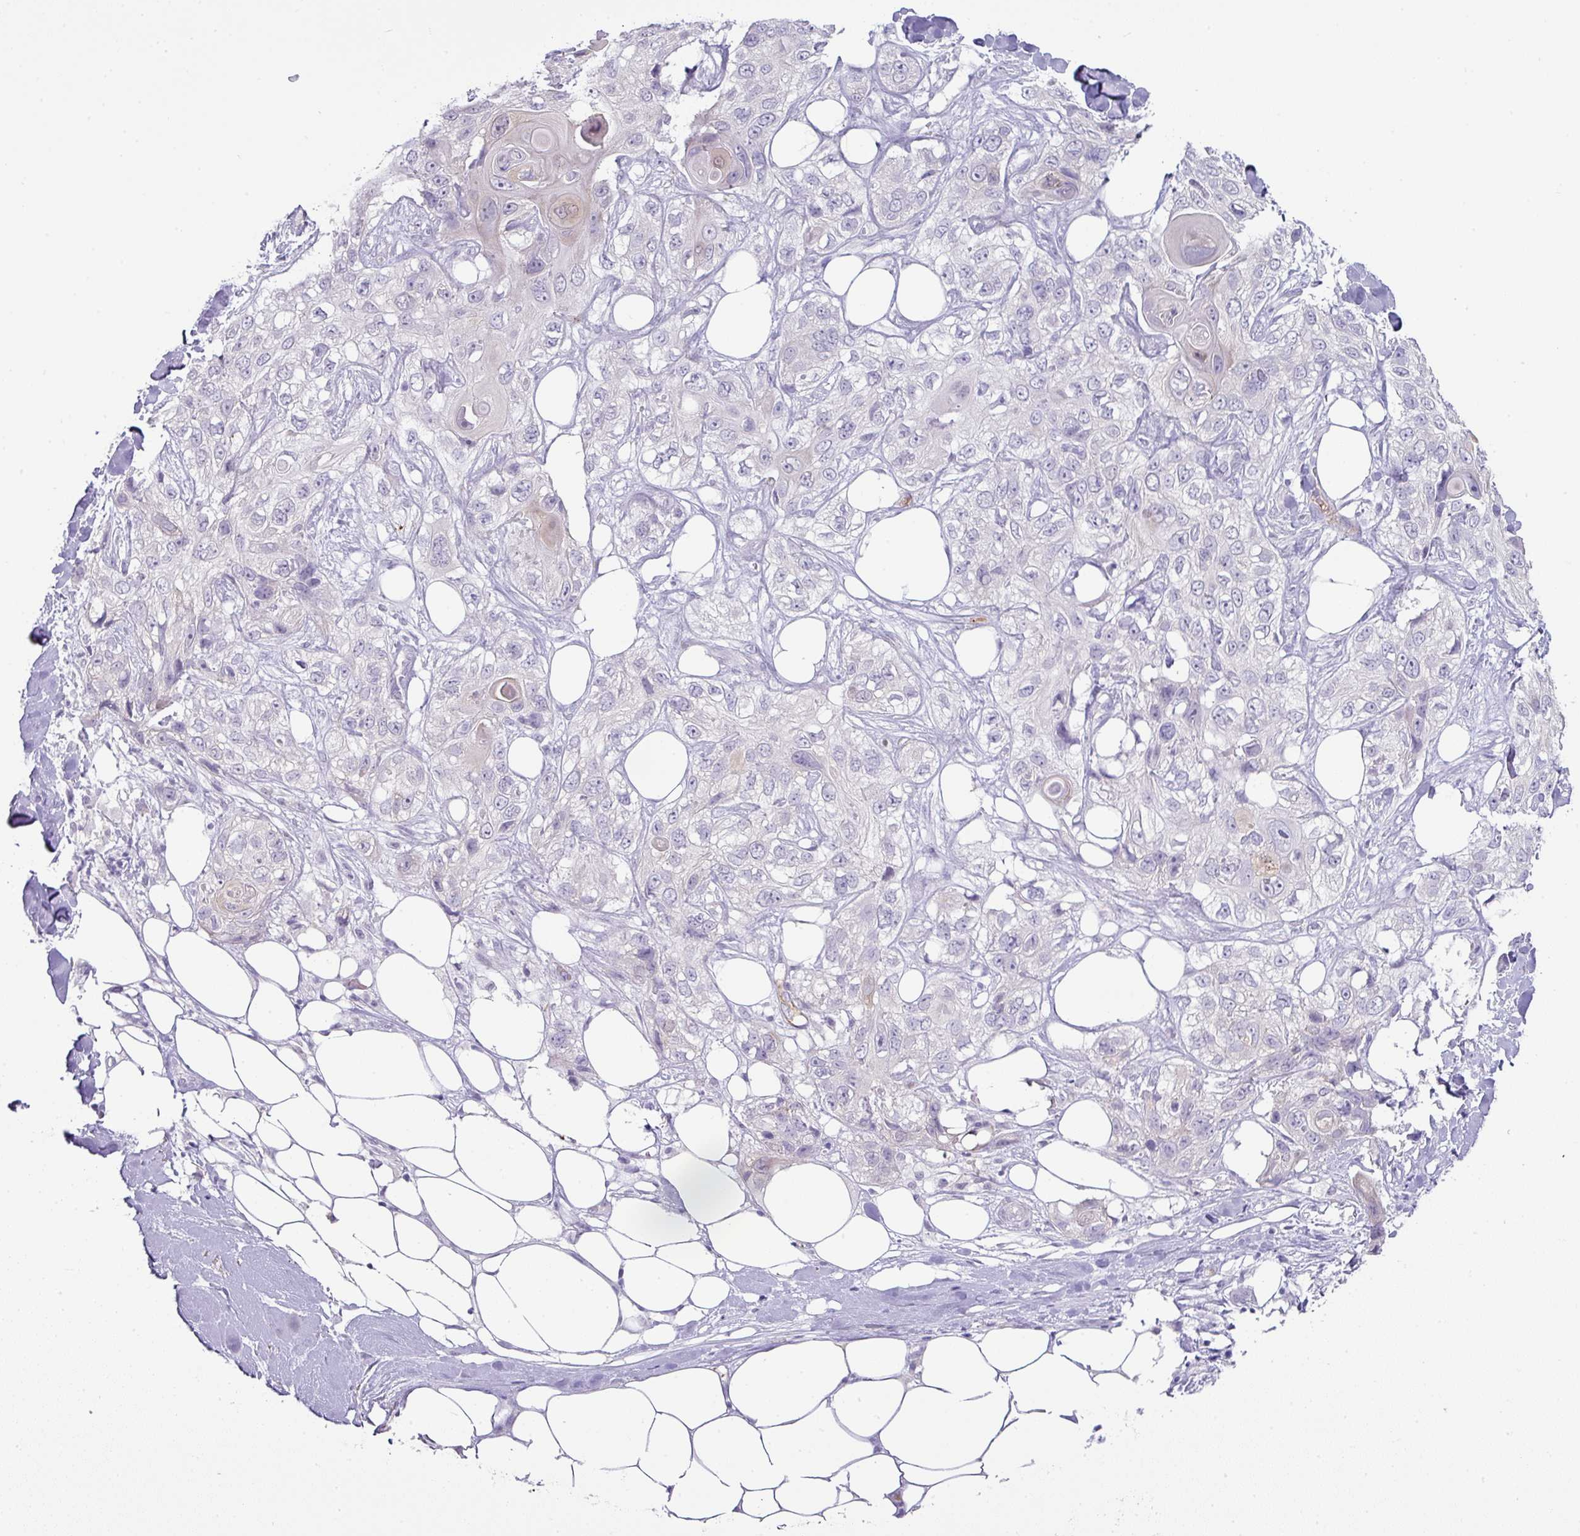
{"staining": {"intensity": "negative", "quantity": "none", "location": "none"}, "tissue": "skin cancer", "cell_type": "Tumor cells", "image_type": "cancer", "snomed": [{"axis": "morphology", "description": "Normal tissue, NOS"}, {"axis": "morphology", "description": "Squamous cell carcinoma, NOS"}, {"axis": "topography", "description": "Skin"}], "caption": "An image of human skin cancer (squamous cell carcinoma) is negative for staining in tumor cells.", "gene": "FGF17", "patient": {"sex": "male", "age": 72}}